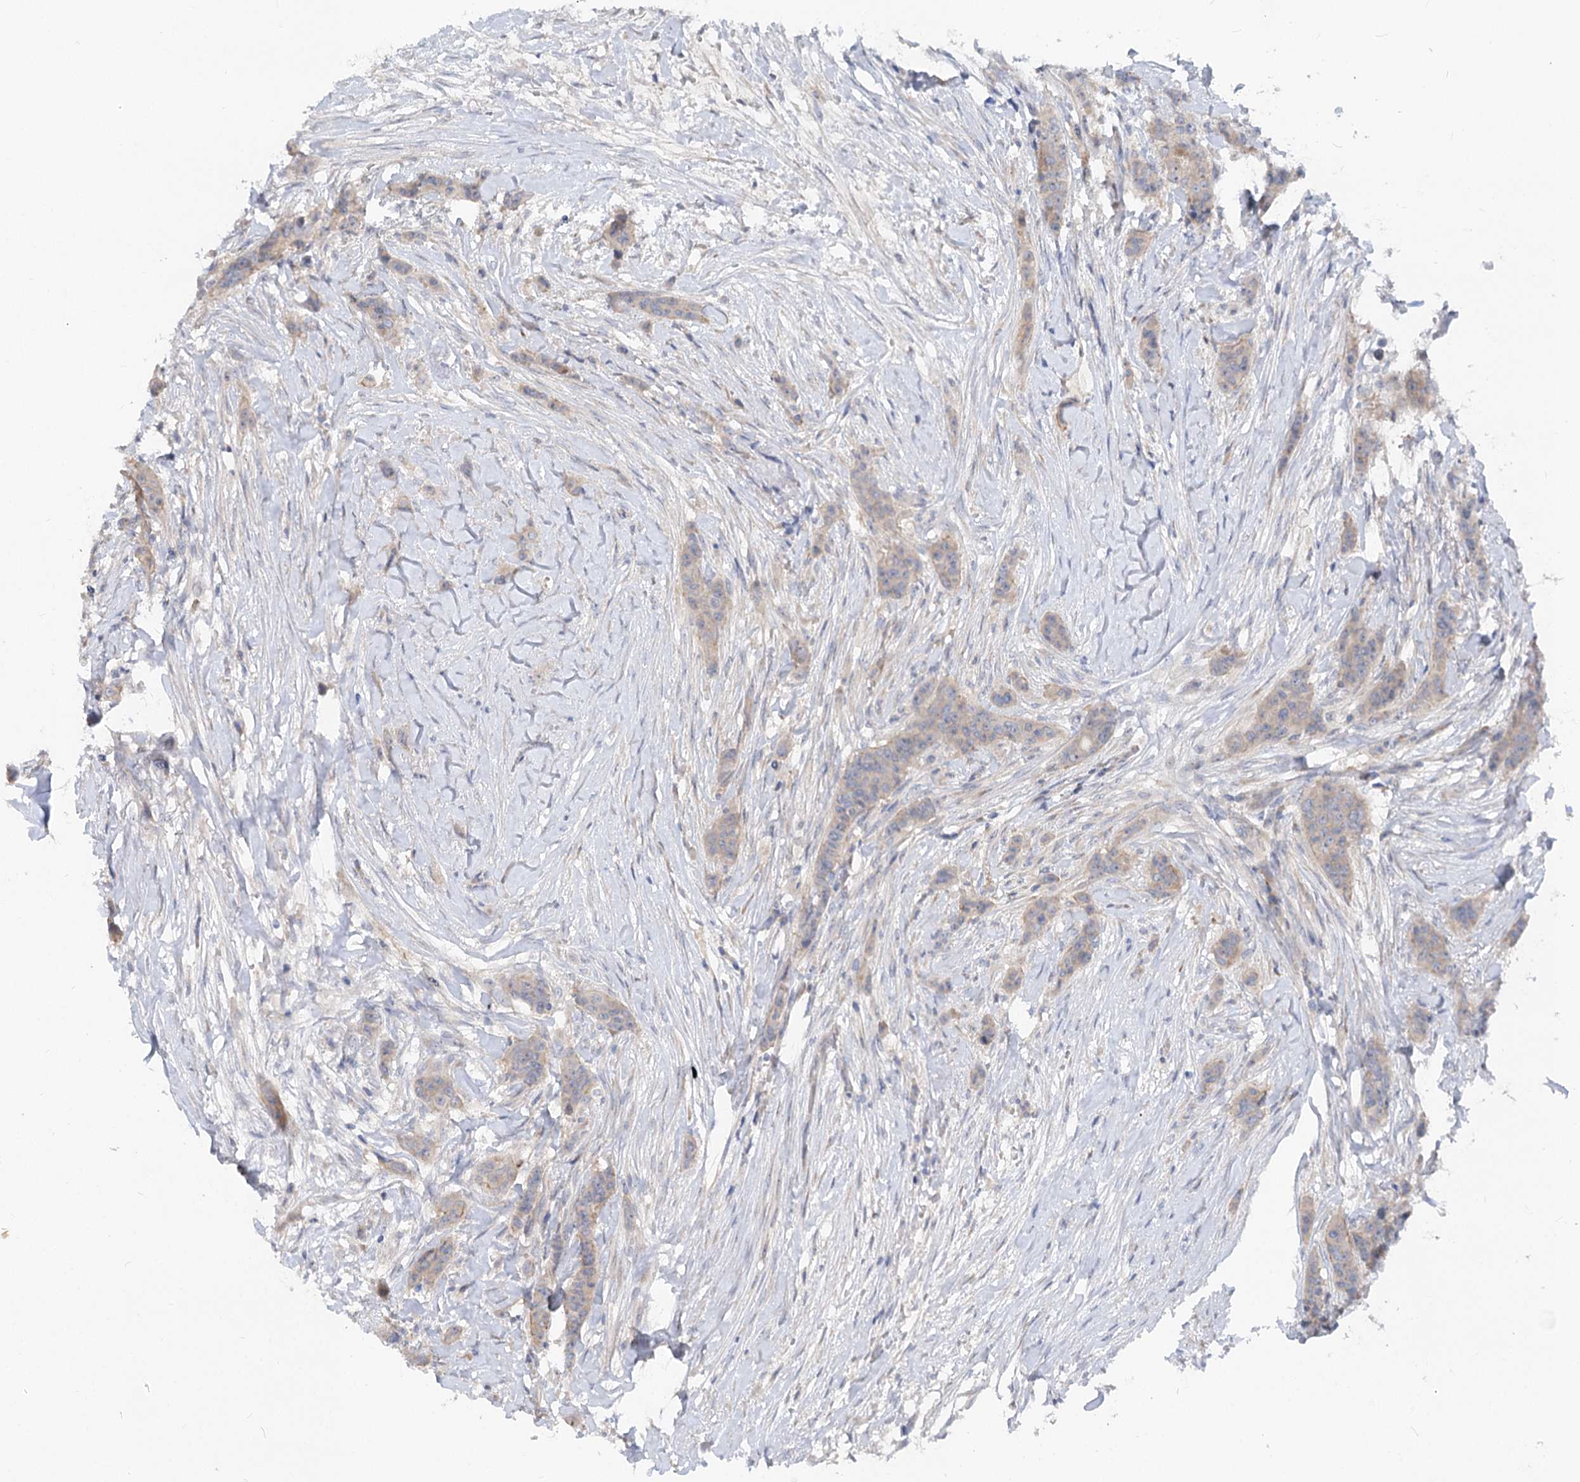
{"staining": {"intensity": "weak", "quantity": "<25%", "location": "cytoplasmic/membranous"}, "tissue": "breast cancer", "cell_type": "Tumor cells", "image_type": "cancer", "snomed": [{"axis": "morphology", "description": "Duct carcinoma"}, {"axis": "topography", "description": "Breast"}], "caption": "Tumor cells are negative for brown protein staining in breast infiltrating ductal carcinoma.", "gene": "FGF19", "patient": {"sex": "female", "age": 40}}